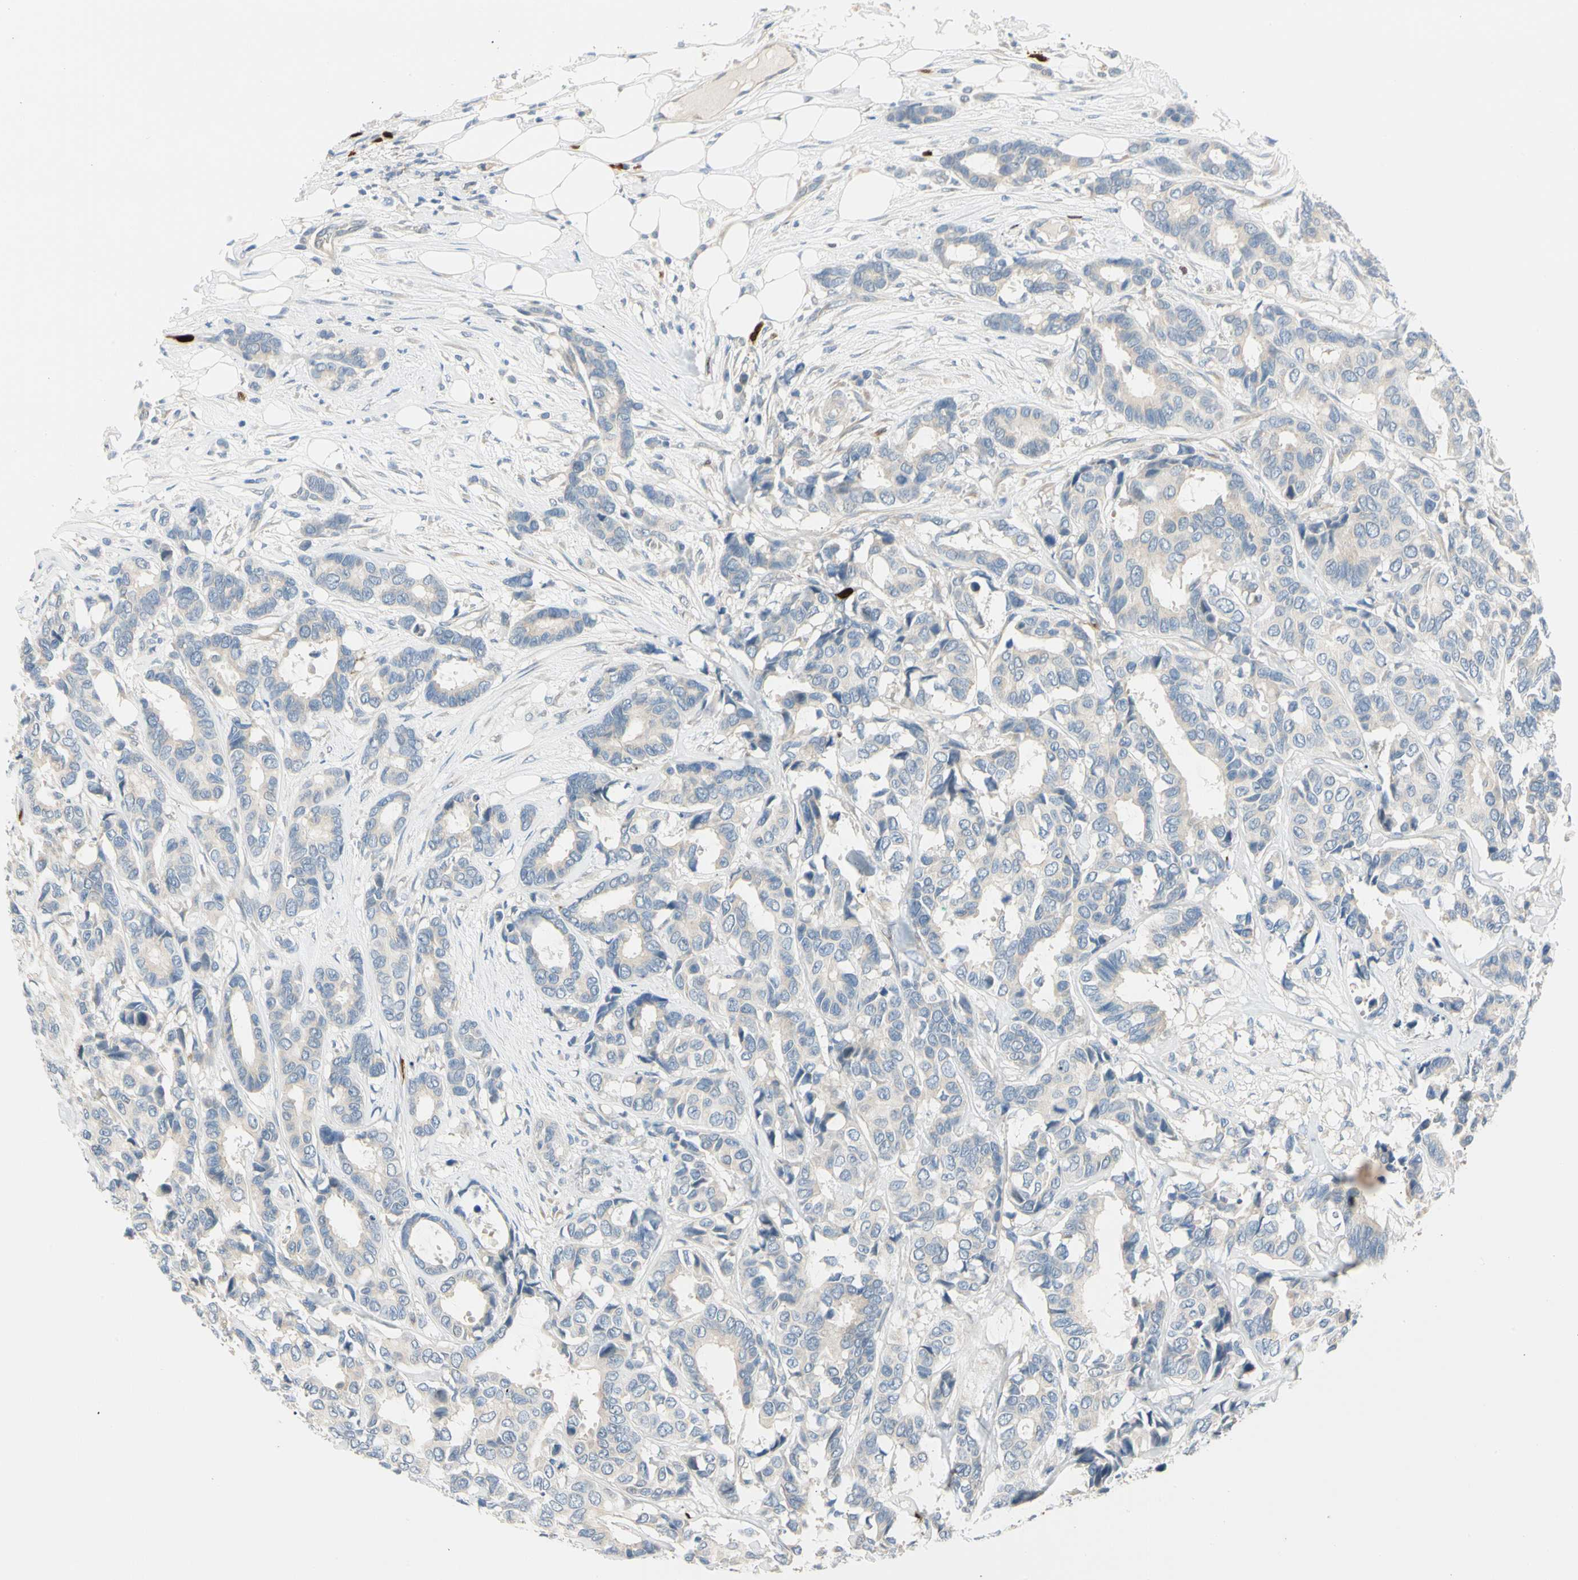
{"staining": {"intensity": "weak", "quantity": "<25%", "location": "cytoplasmic/membranous"}, "tissue": "breast cancer", "cell_type": "Tumor cells", "image_type": "cancer", "snomed": [{"axis": "morphology", "description": "Duct carcinoma"}, {"axis": "topography", "description": "Breast"}], "caption": "This photomicrograph is of breast cancer (invasive ductal carcinoma) stained with IHC to label a protein in brown with the nuclei are counter-stained blue. There is no positivity in tumor cells. (DAB (3,3'-diaminobenzidine) immunohistochemistry visualized using brightfield microscopy, high magnification).", "gene": "TRAF5", "patient": {"sex": "female", "age": 87}}